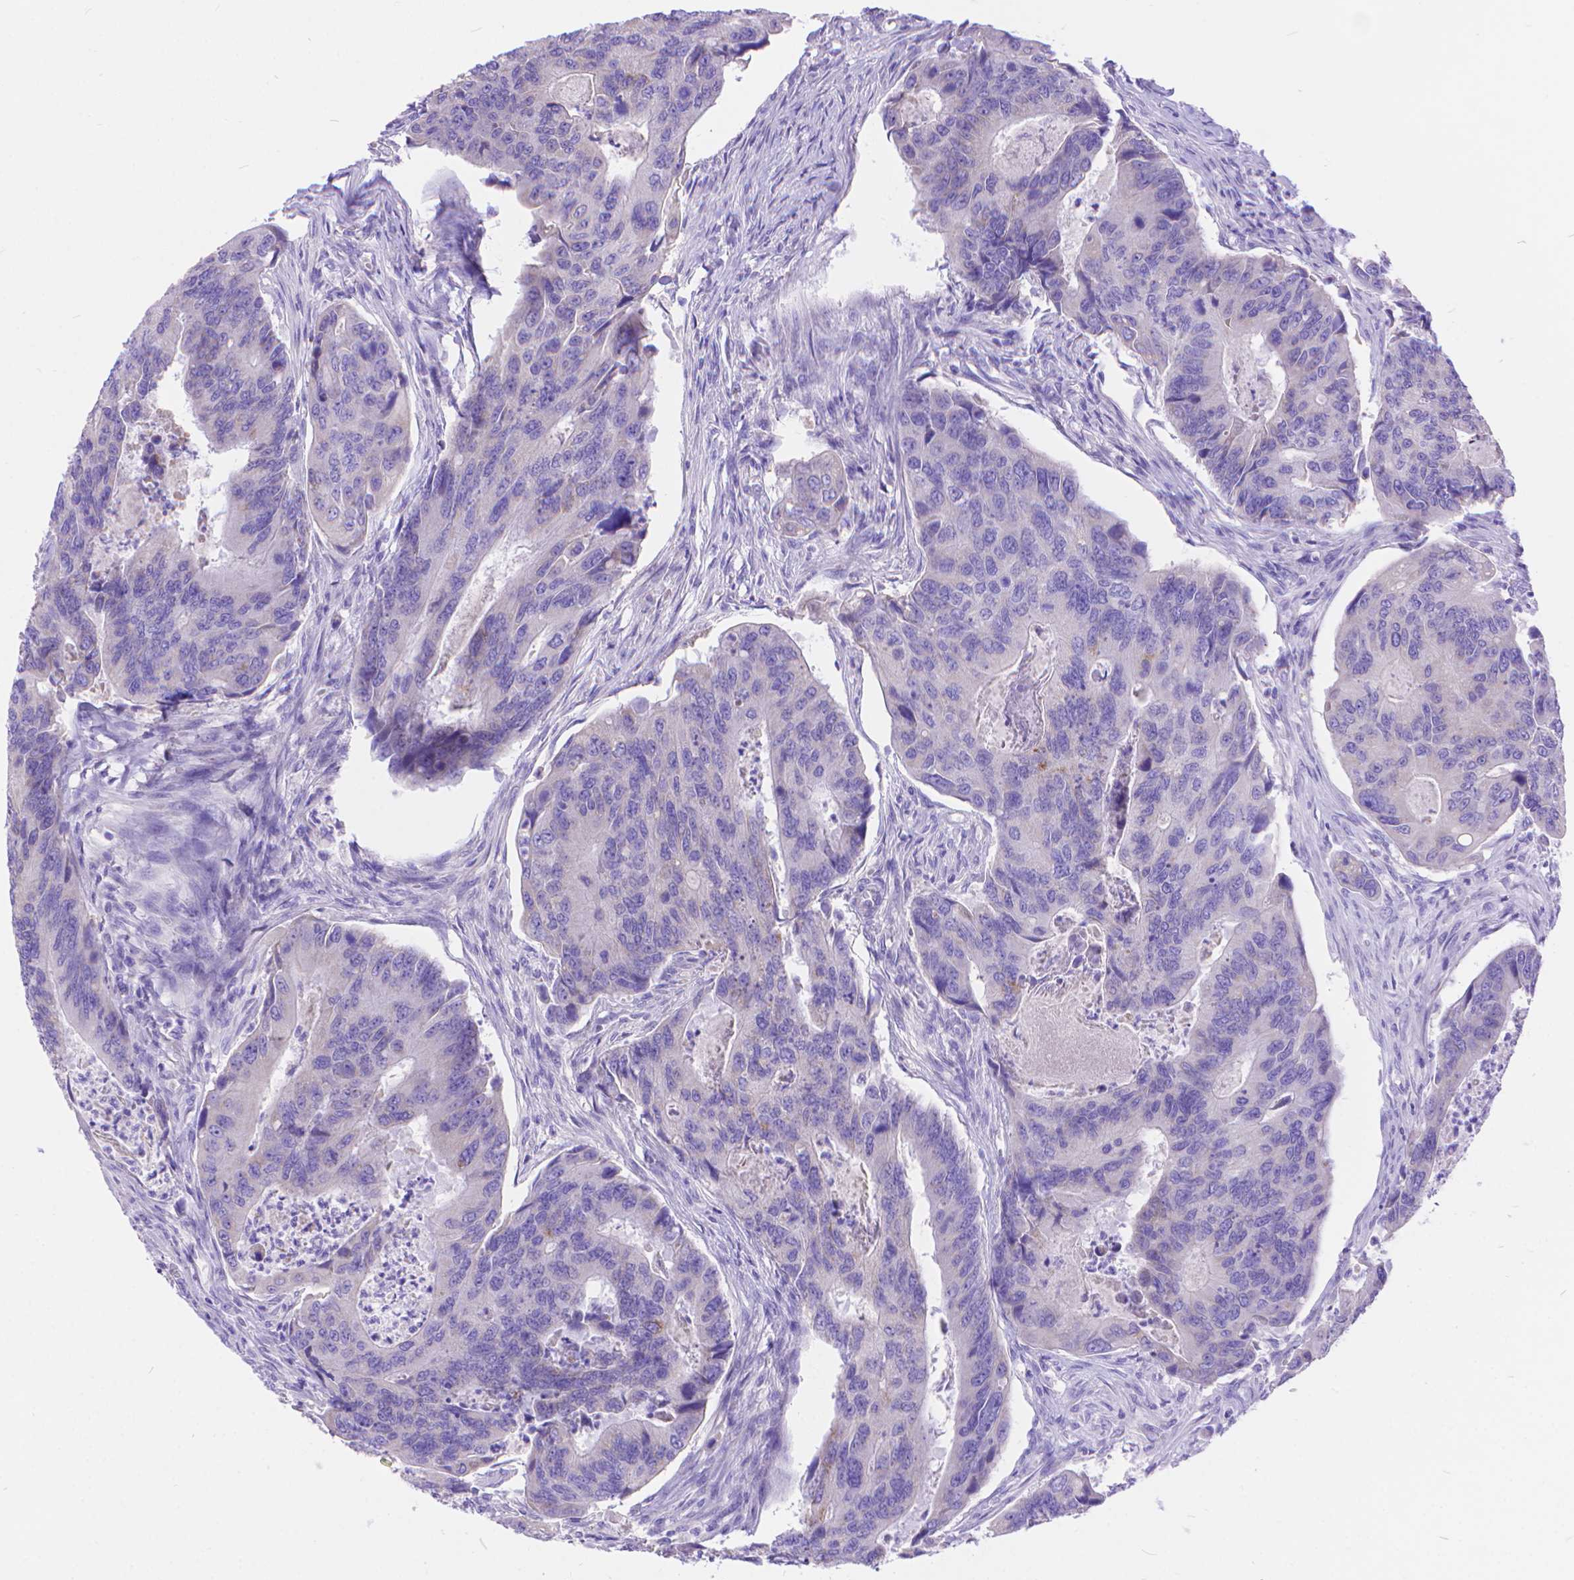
{"staining": {"intensity": "negative", "quantity": "none", "location": "none"}, "tissue": "colorectal cancer", "cell_type": "Tumor cells", "image_type": "cancer", "snomed": [{"axis": "morphology", "description": "Adenocarcinoma, NOS"}, {"axis": "topography", "description": "Colon"}], "caption": "IHC micrograph of neoplastic tissue: adenocarcinoma (colorectal) stained with DAB exhibits no significant protein expression in tumor cells. Brightfield microscopy of immunohistochemistry stained with DAB (3,3'-diaminobenzidine) (brown) and hematoxylin (blue), captured at high magnification.", "gene": "DHRS2", "patient": {"sex": "female", "age": 67}}